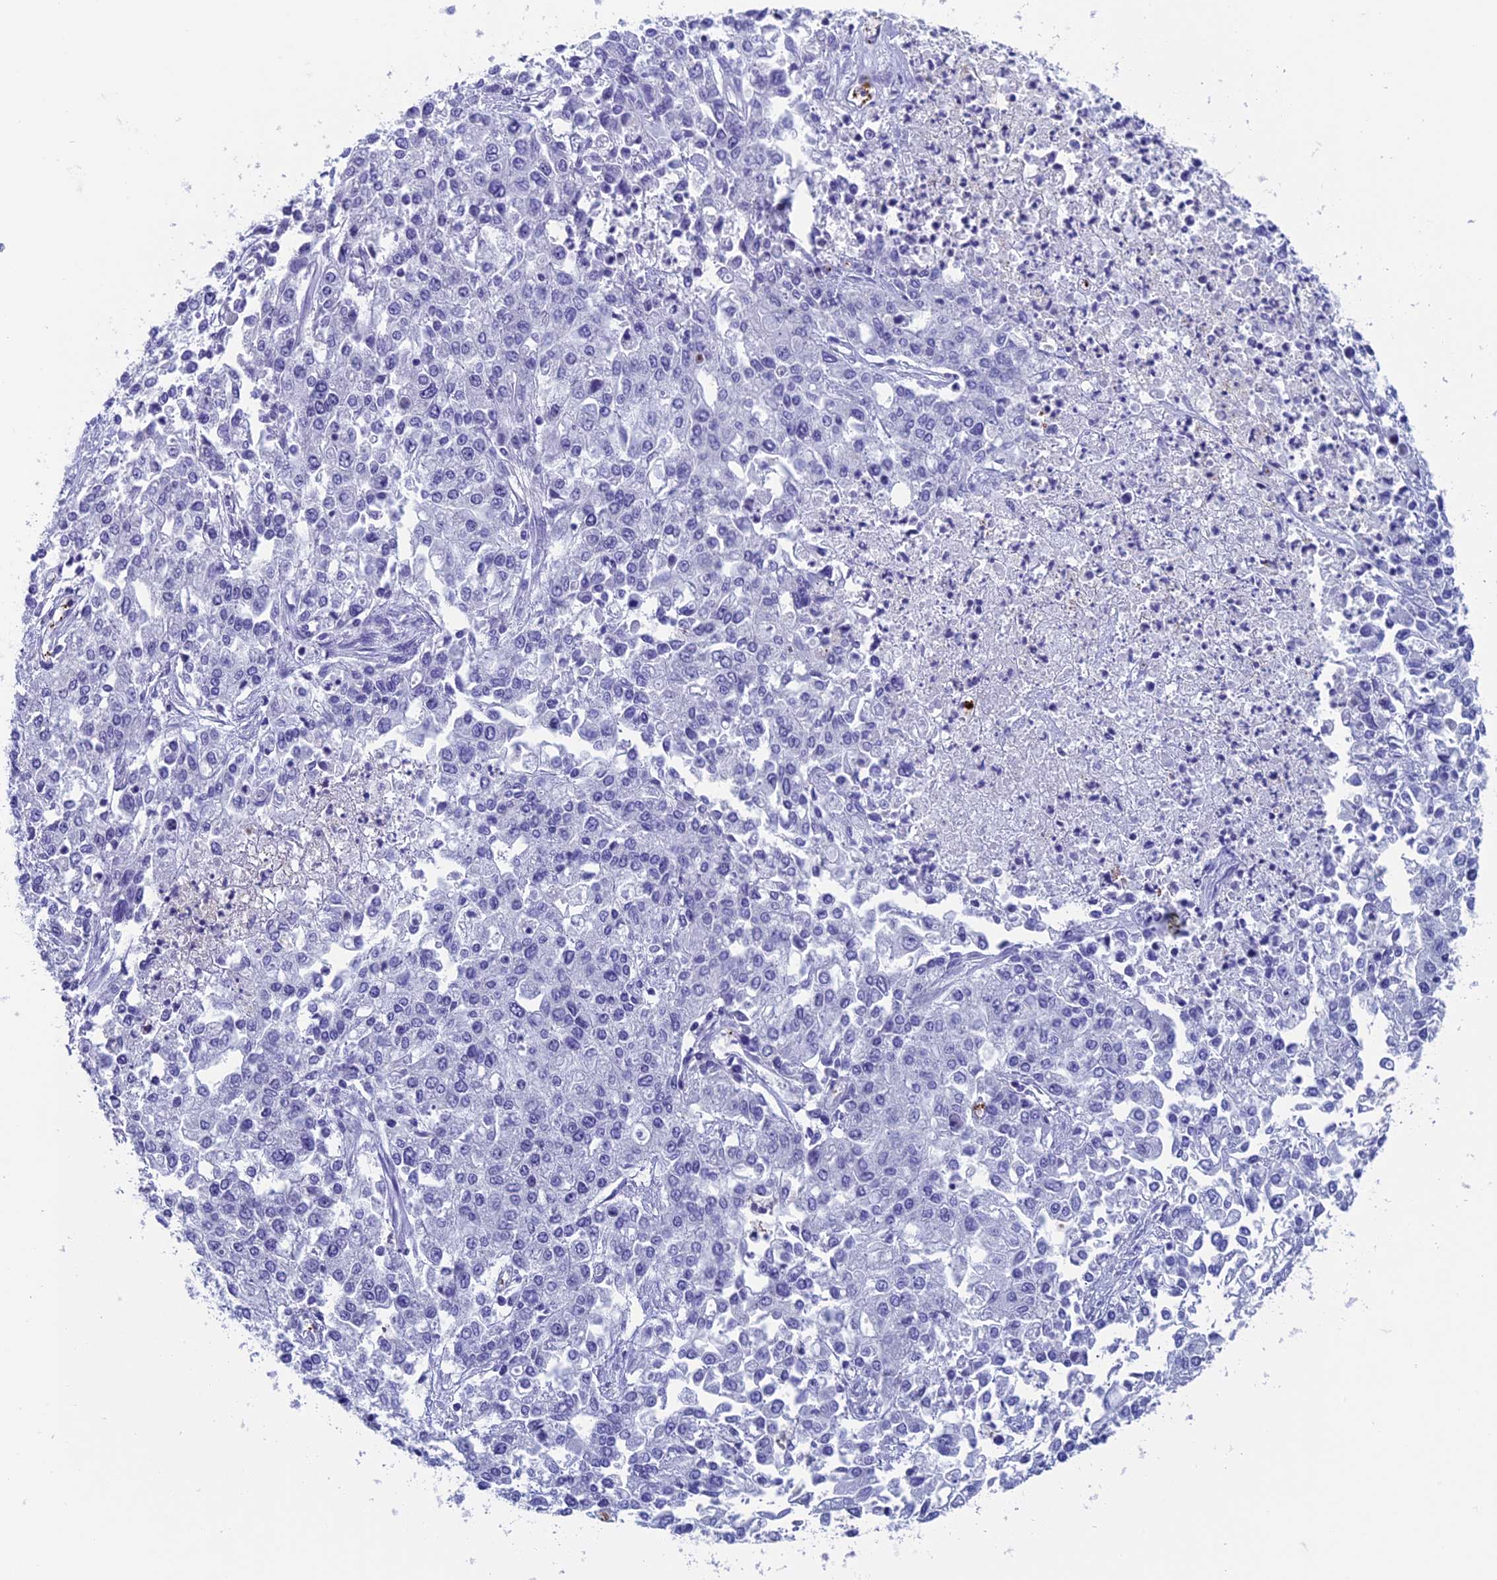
{"staining": {"intensity": "negative", "quantity": "none", "location": "none"}, "tissue": "endometrial cancer", "cell_type": "Tumor cells", "image_type": "cancer", "snomed": [{"axis": "morphology", "description": "Adenocarcinoma, NOS"}, {"axis": "topography", "description": "Endometrium"}], "caption": "Immunohistochemistry (IHC) of human endometrial adenocarcinoma exhibits no expression in tumor cells.", "gene": "AIFM2", "patient": {"sex": "female", "age": 49}}